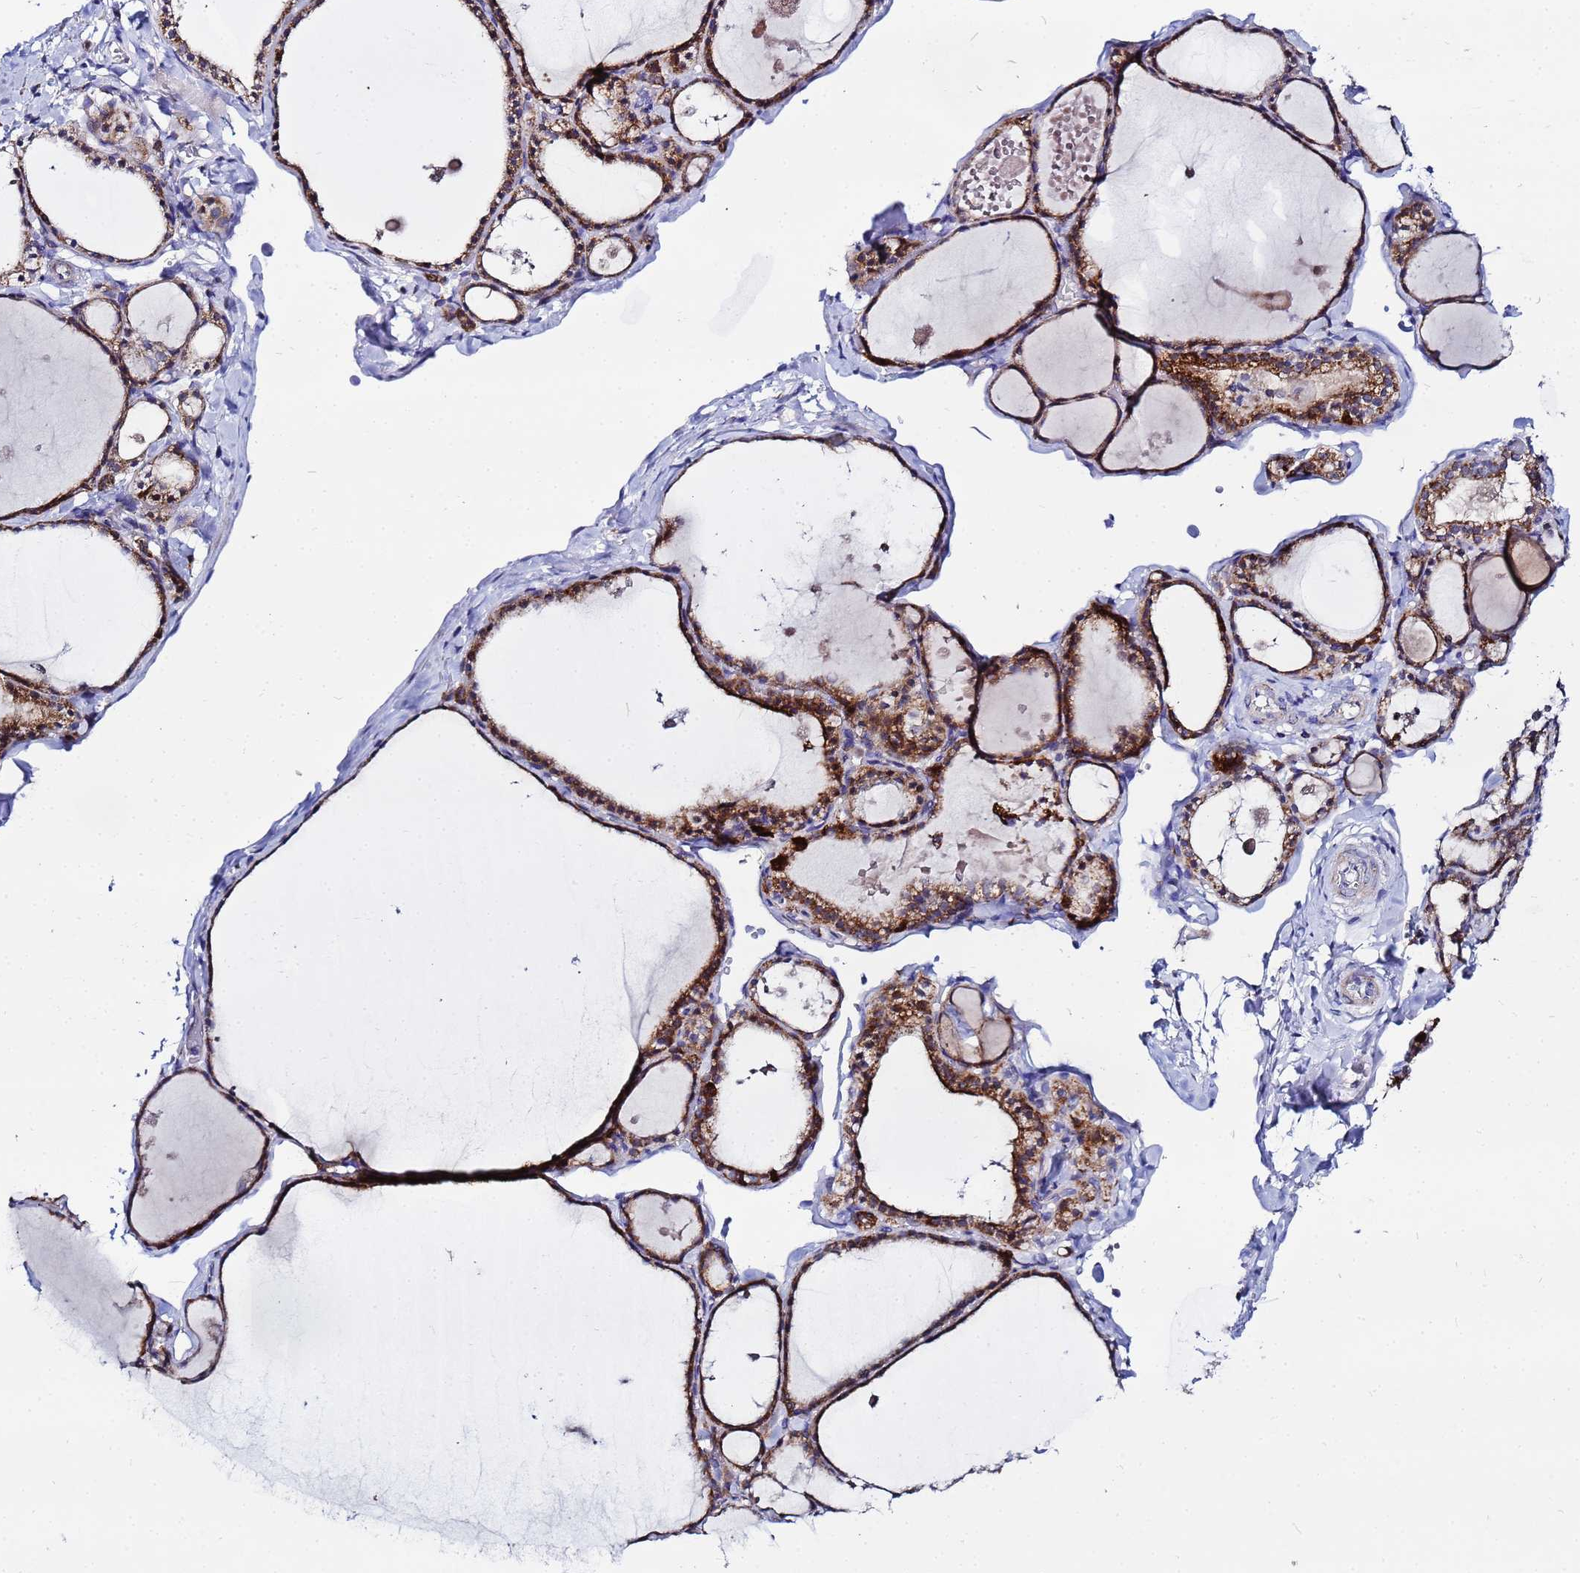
{"staining": {"intensity": "strong", "quantity": ">75%", "location": "cytoplasmic/membranous"}, "tissue": "thyroid gland", "cell_type": "Glandular cells", "image_type": "normal", "snomed": [{"axis": "morphology", "description": "Normal tissue, NOS"}, {"axis": "topography", "description": "Thyroid gland"}], "caption": "This is a photomicrograph of IHC staining of benign thyroid gland, which shows strong expression in the cytoplasmic/membranous of glandular cells.", "gene": "FAHD2A", "patient": {"sex": "male", "age": 56}}